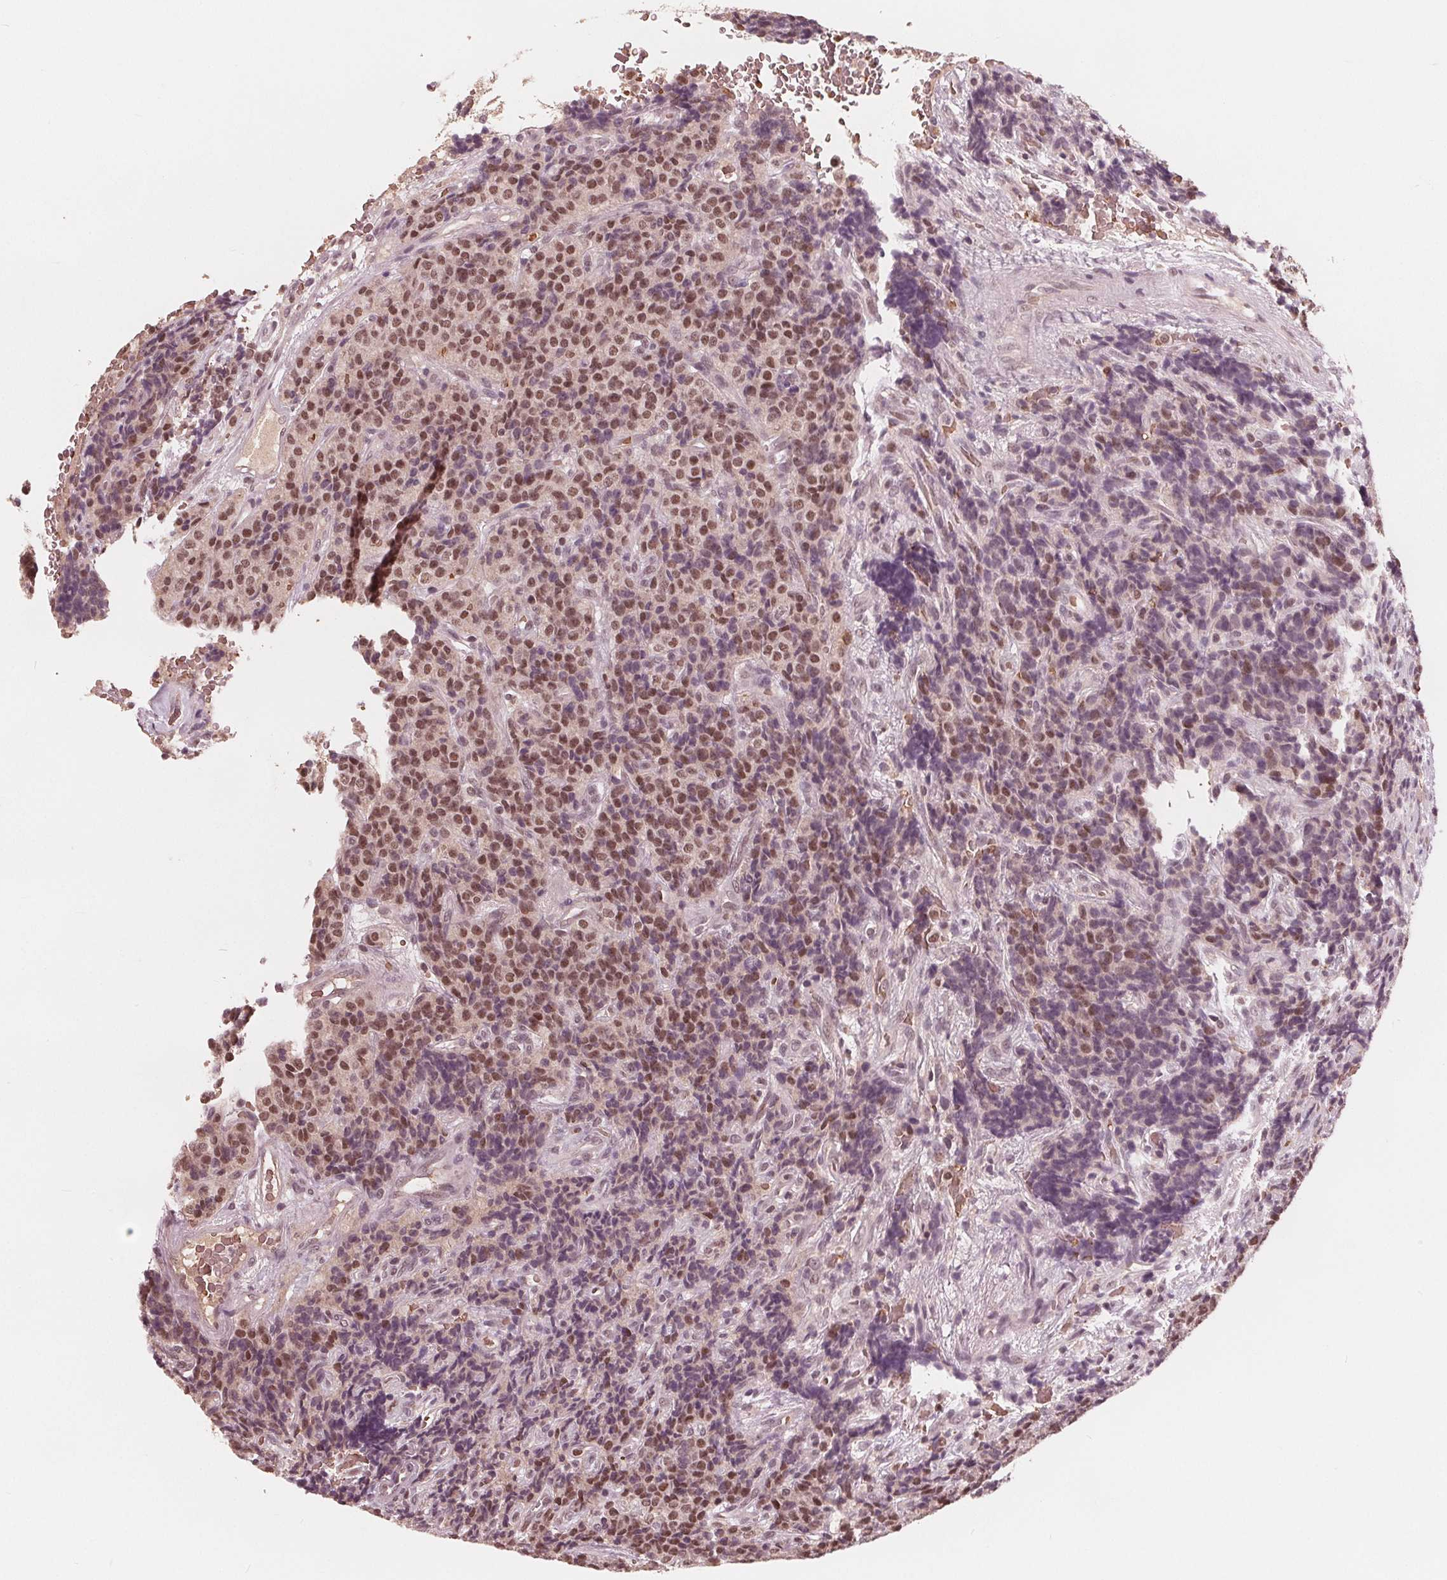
{"staining": {"intensity": "moderate", "quantity": "25%-75%", "location": "nuclear"}, "tissue": "carcinoid", "cell_type": "Tumor cells", "image_type": "cancer", "snomed": [{"axis": "morphology", "description": "Carcinoid, malignant, NOS"}, {"axis": "topography", "description": "Pancreas"}], "caption": "Immunohistochemistry (IHC) image of carcinoid (malignant) stained for a protein (brown), which displays medium levels of moderate nuclear positivity in about 25%-75% of tumor cells.", "gene": "HIRIP3", "patient": {"sex": "male", "age": 36}}